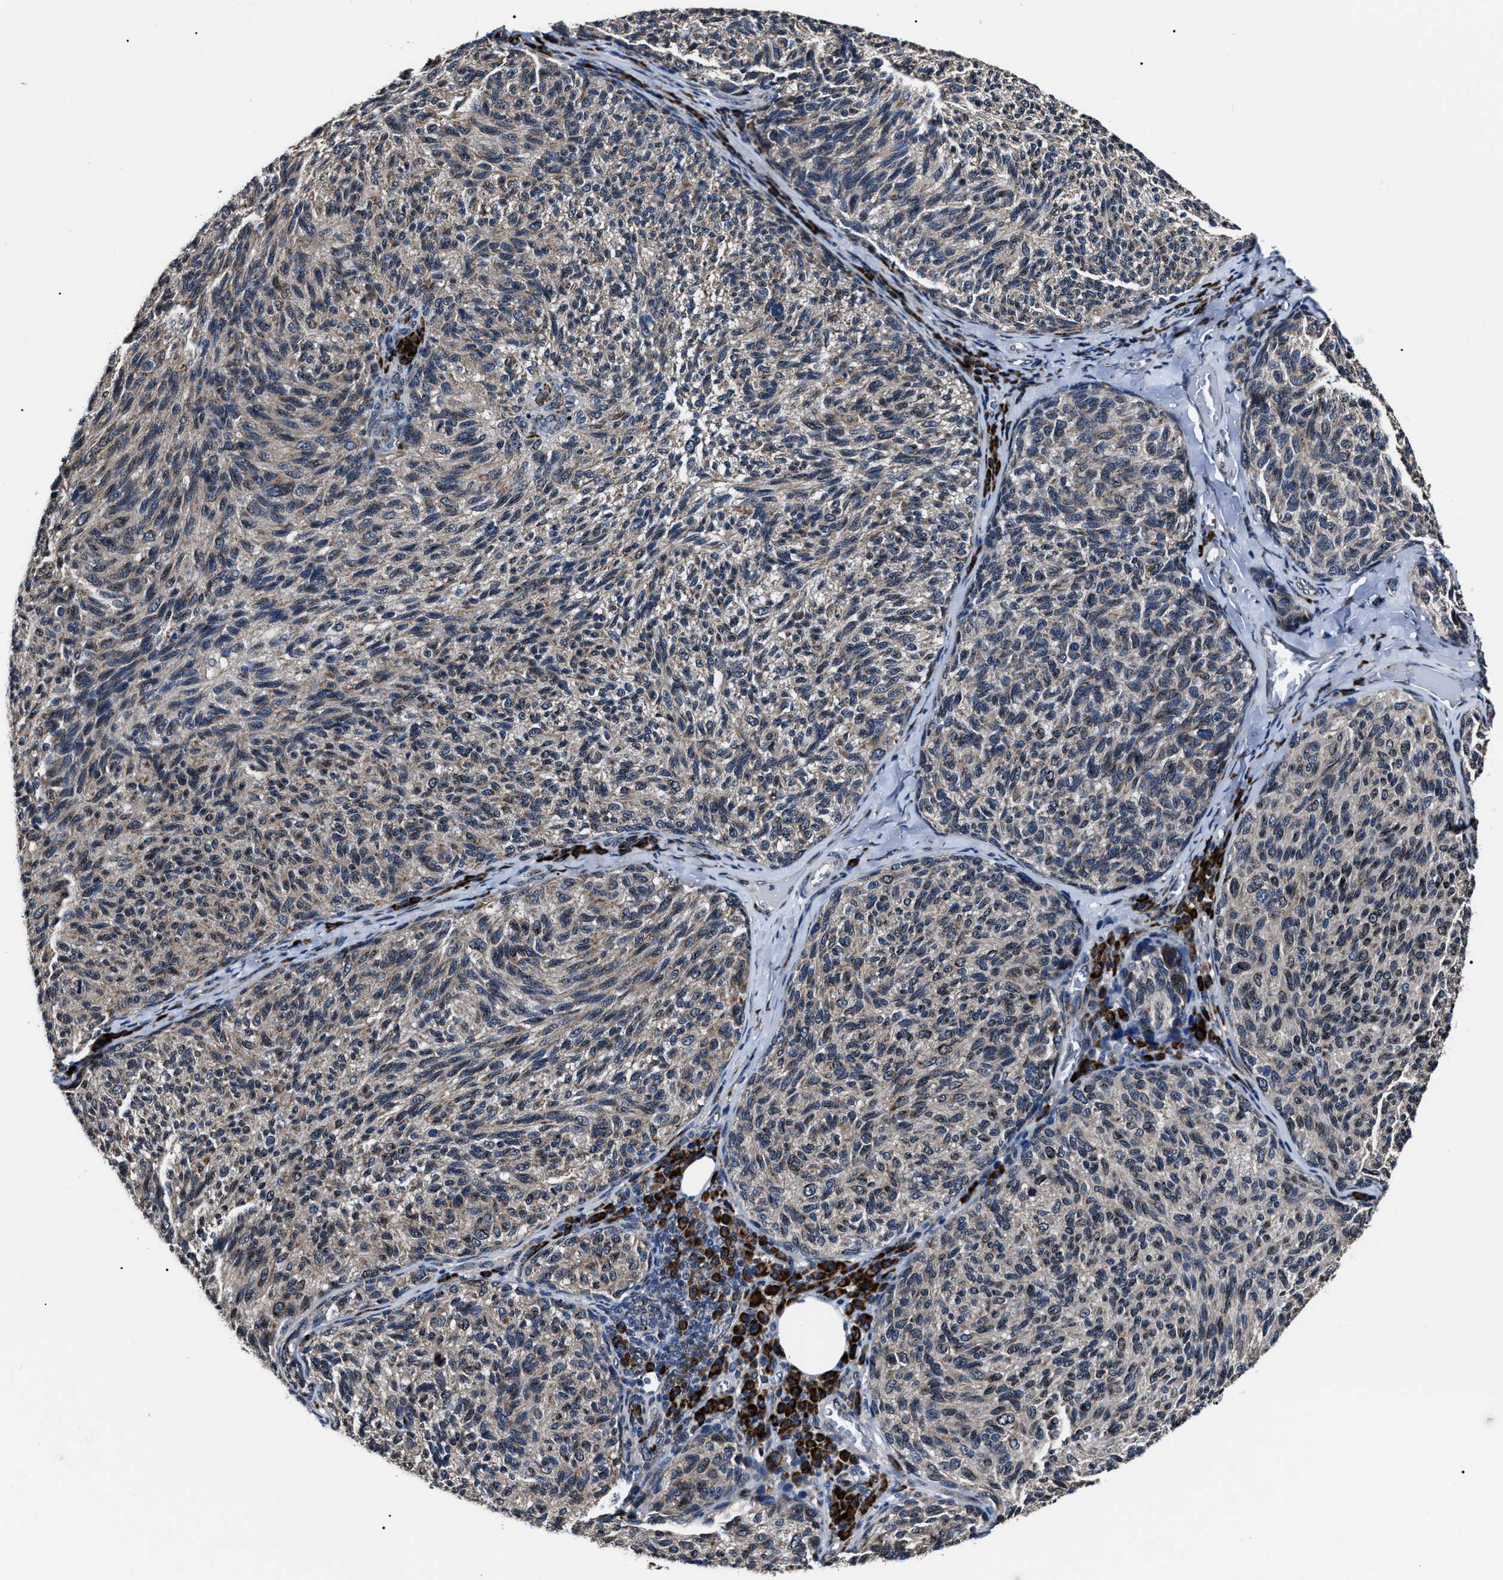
{"staining": {"intensity": "weak", "quantity": ">75%", "location": "cytoplasmic/membranous"}, "tissue": "melanoma", "cell_type": "Tumor cells", "image_type": "cancer", "snomed": [{"axis": "morphology", "description": "Malignant melanoma, NOS"}, {"axis": "topography", "description": "Skin"}], "caption": "A low amount of weak cytoplasmic/membranous staining is appreciated in about >75% of tumor cells in melanoma tissue. (DAB IHC with brightfield microscopy, high magnification).", "gene": "LRRC14", "patient": {"sex": "female", "age": 73}}